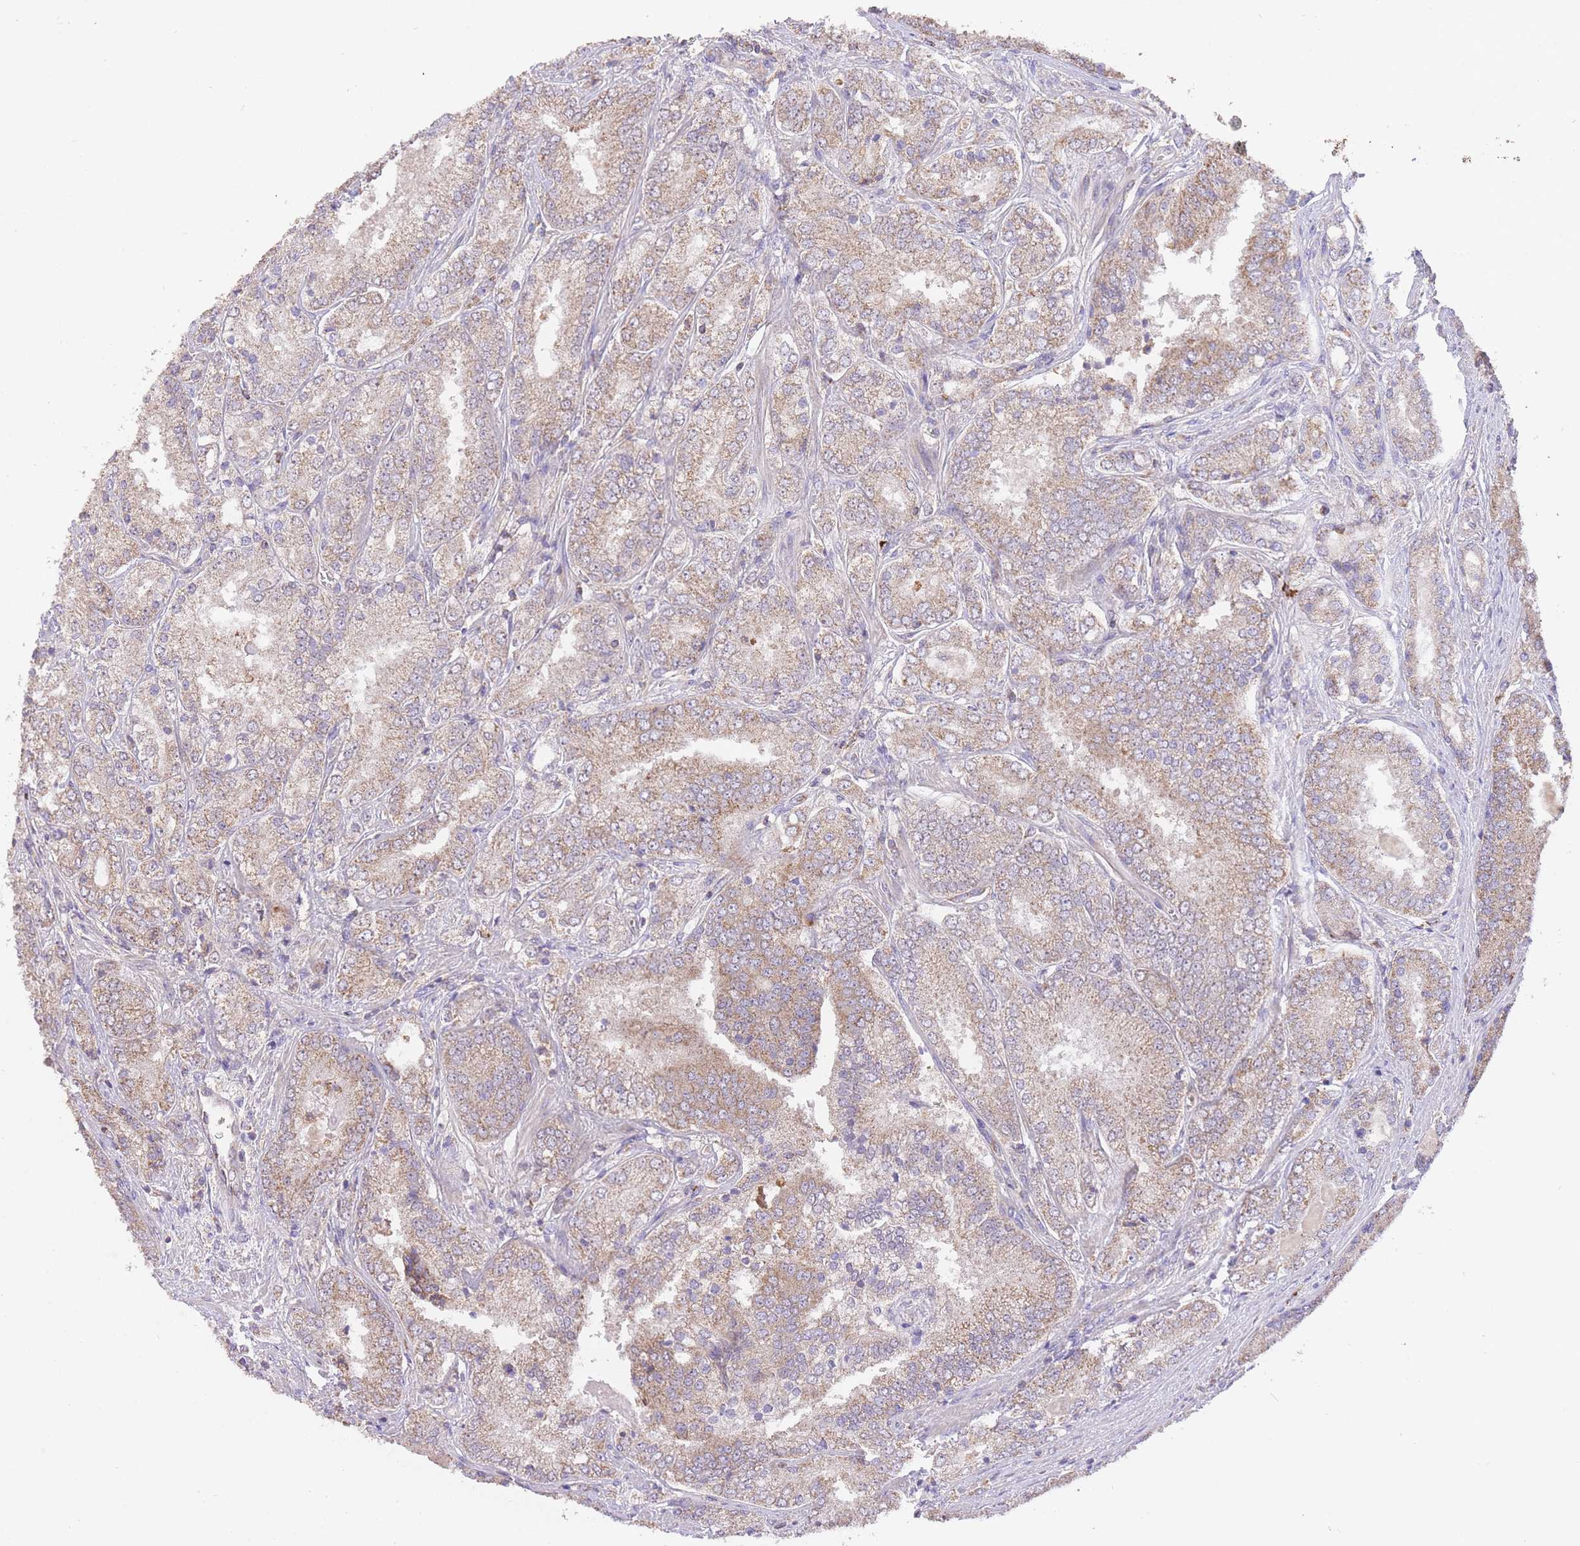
{"staining": {"intensity": "moderate", "quantity": ">75%", "location": "cytoplasmic/membranous"}, "tissue": "prostate cancer", "cell_type": "Tumor cells", "image_type": "cancer", "snomed": [{"axis": "morphology", "description": "Adenocarcinoma, High grade"}, {"axis": "topography", "description": "Prostate"}], "caption": "Immunohistochemistry staining of high-grade adenocarcinoma (prostate), which shows medium levels of moderate cytoplasmic/membranous expression in about >75% of tumor cells indicating moderate cytoplasmic/membranous protein expression. The staining was performed using DAB (brown) for protein detection and nuclei were counterstained in hematoxylin (blue).", "gene": "PREP", "patient": {"sex": "male", "age": 63}}